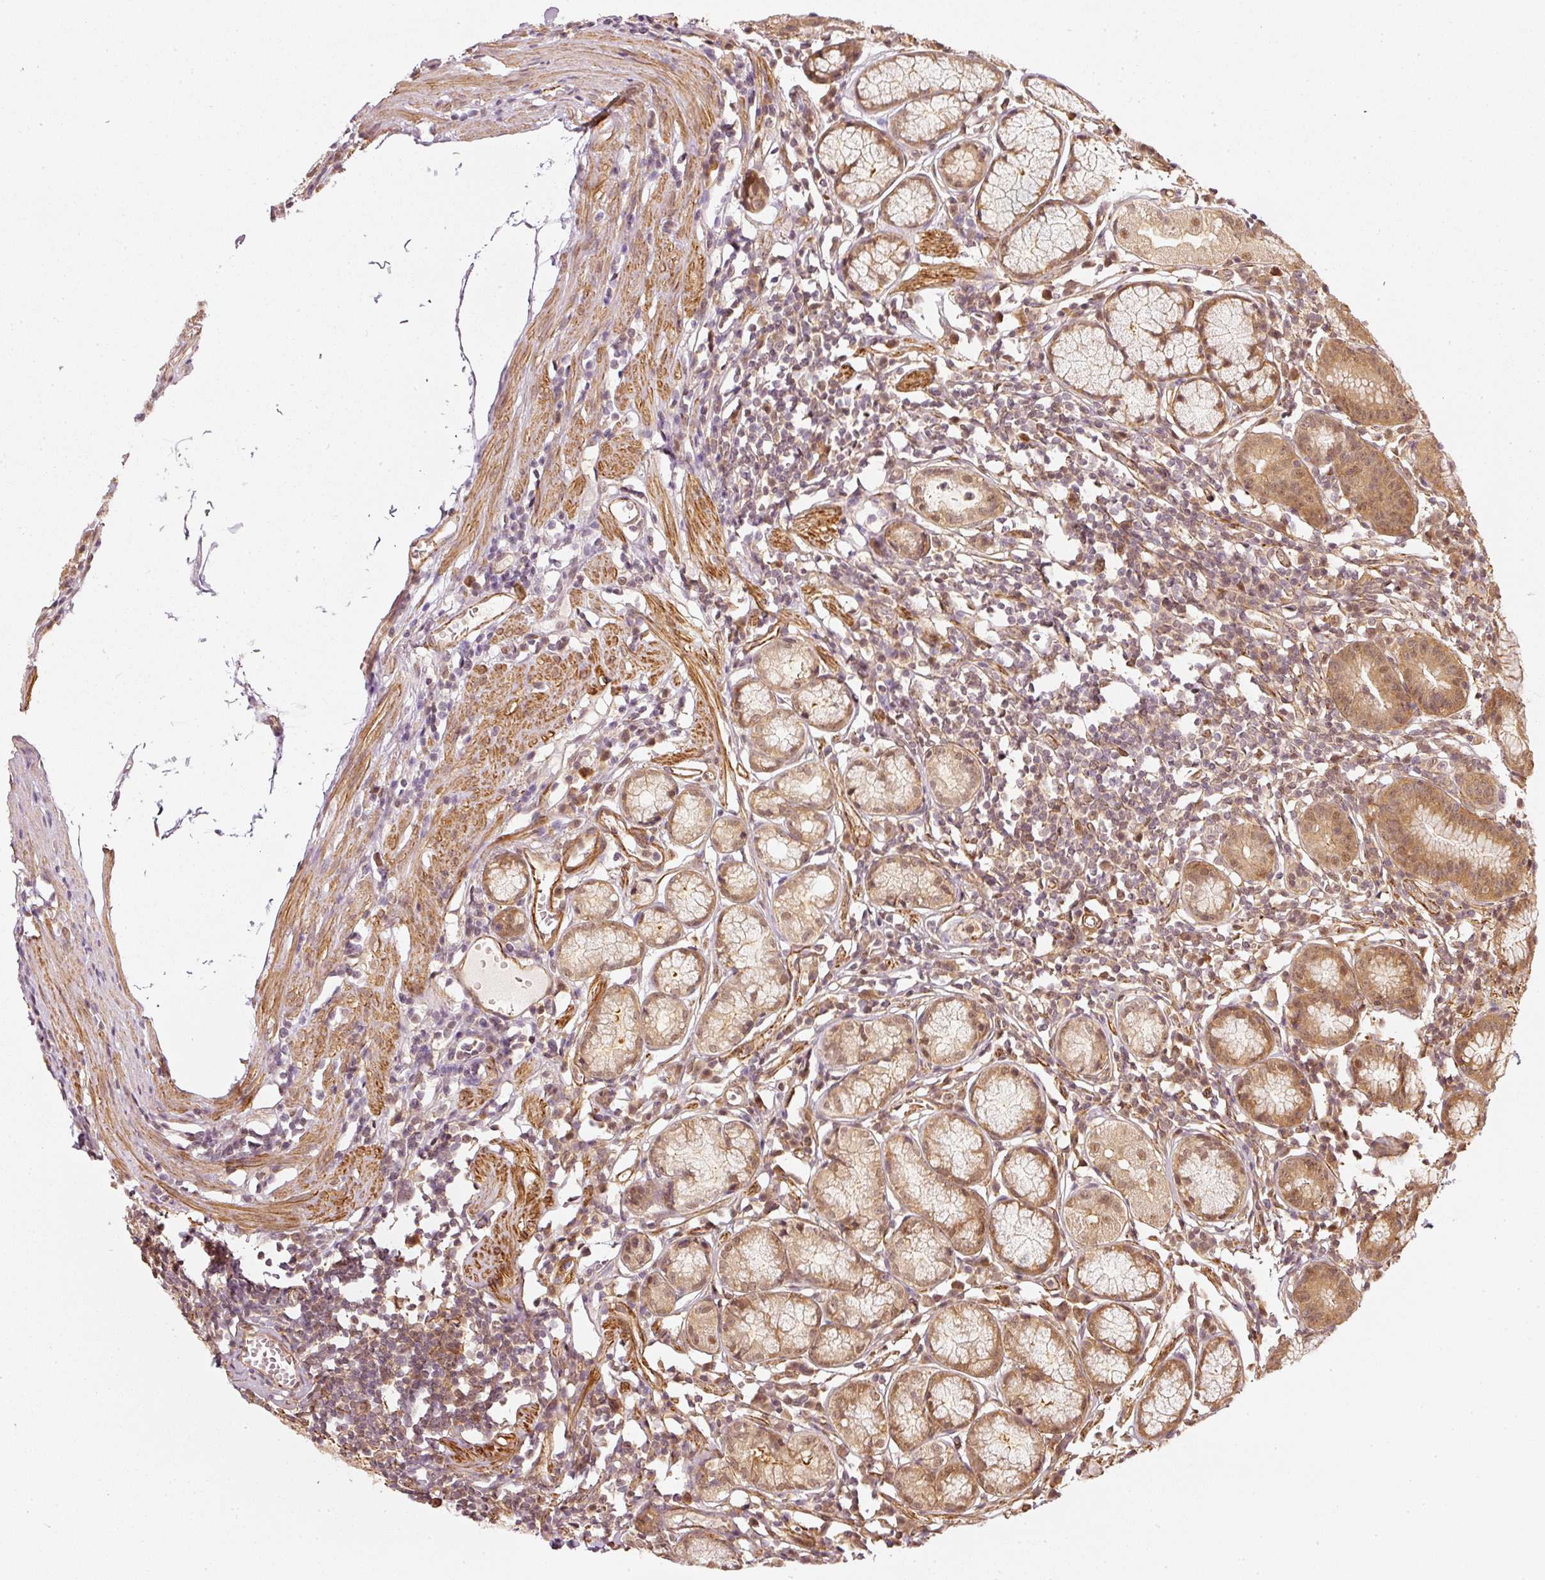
{"staining": {"intensity": "moderate", "quantity": ">75%", "location": "cytoplasmic/membranous,nuclear"}, "tissue": "stomach", "cell_type": "Glandular cells", "image_type": "normal", "snomed": [{"axis": "morphology", "description": "Normal tissue, NOS"}, {"axis": "topography", "description": "Stomach"}], "caption": "Unremarkable stomach shows moderate cytoplasmic/membranous,nuclear staining in about >75% of glandular cells, visualized by immunohistochemistry.", "gene": "PSMD1", "patient": {"sex": "male", "age": 55}}